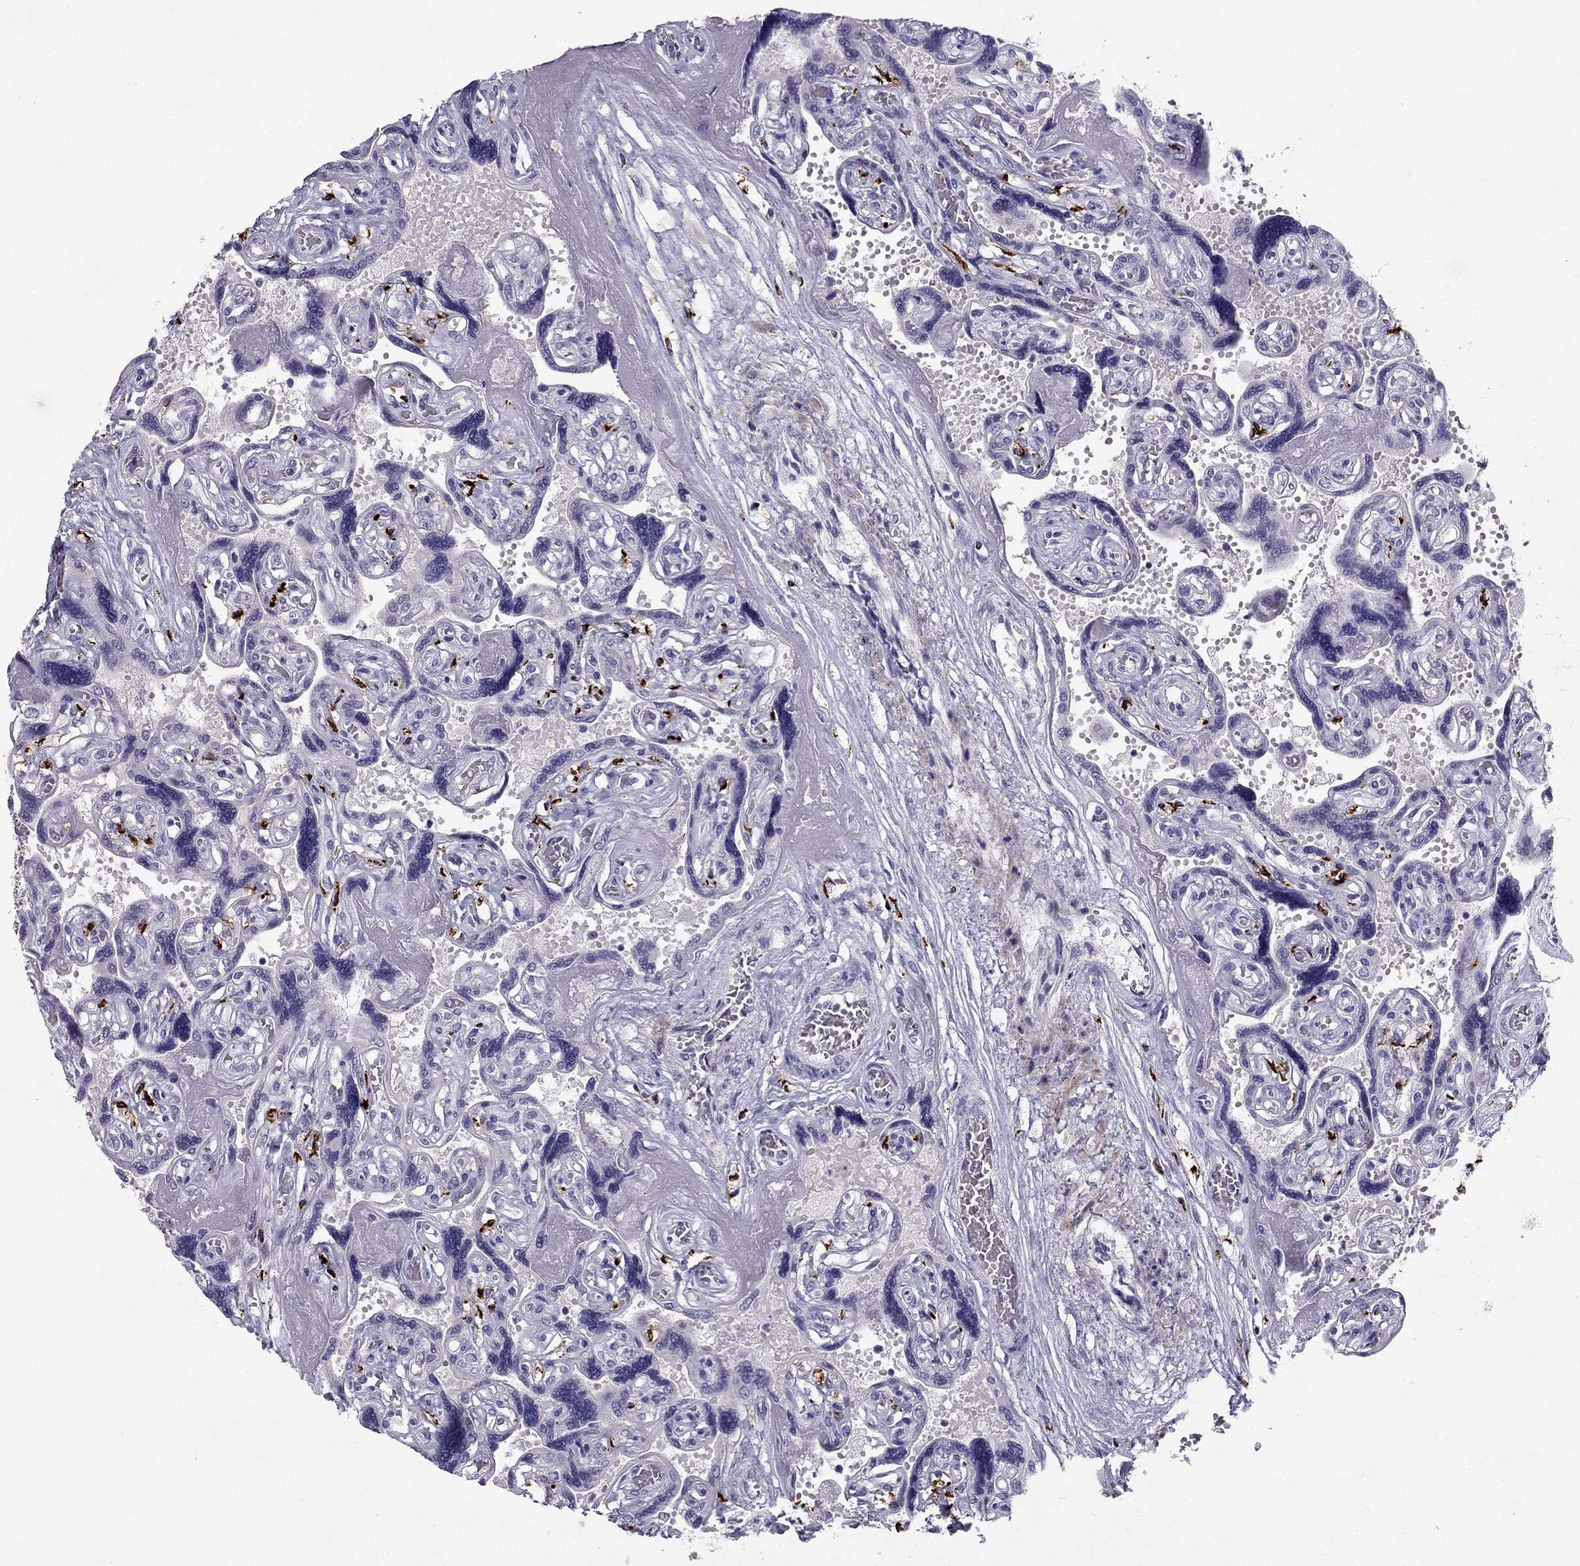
{"staining": {"intensity": "negative", "quantity": "none", "location": "none"}, "tissue": "placenta", "cell_type": "Decidual cells", "image_type": "normal", "snomed": [{"axis": "morphology", "description": "Normal tissue, NOS"}, {"axis": "topography", "description": "Placenta"}], "caption": "High magnification brightfield microscopy of benign placenta stained with DAB (3,3'-diaminobenzidine) (brown) and counterstained with hematoxylin (blue): decidual cells show no significant expression.", "gene": "LMTK3", "patient": {"sex": "female", "age": 32}}